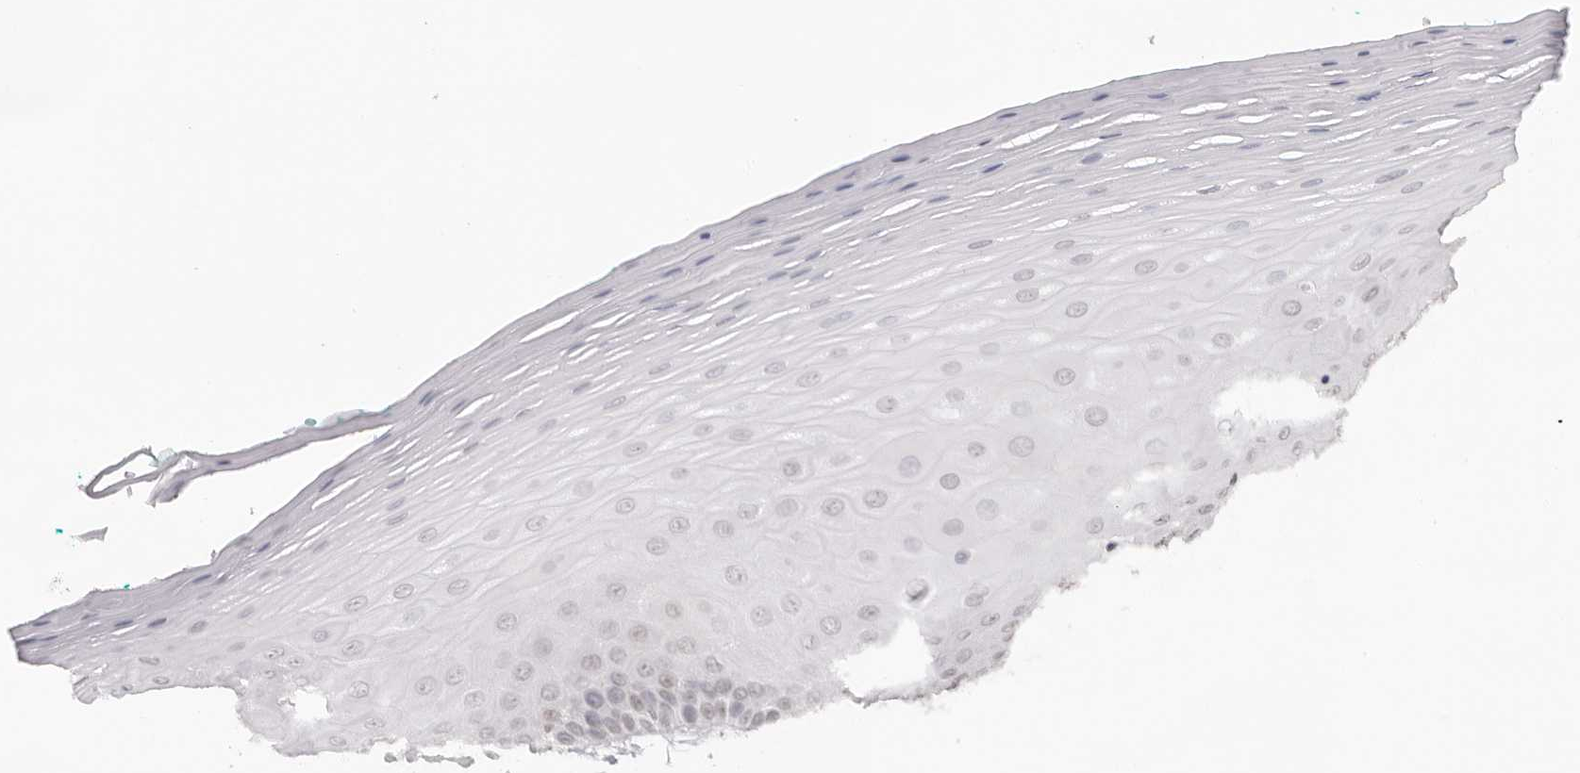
{"staining": {"intensity": "moderate", "quantity": "<25%", "location": "cytoplasmic/membranous,nuclear"}, "tissue": "oral mucosa", "cell_type": "Squamous epithelial cells", "image_type": "normal", "snomed": [{"axis": "morphology", "description": "Normal tissue, NOS"}, {"axis": "topography", "description": "Skeletal muscle"}, {"axis": "topography", "description": "Oral tissue"}], "caption": "A low amount of moderate cytoplasmic/membranous,nuclear expression is present in approximately <25% of squamous epithelial cells in benign oral mucosa.", "gene": "KLK12", "patient": {"sex": "male", "age": 58}}